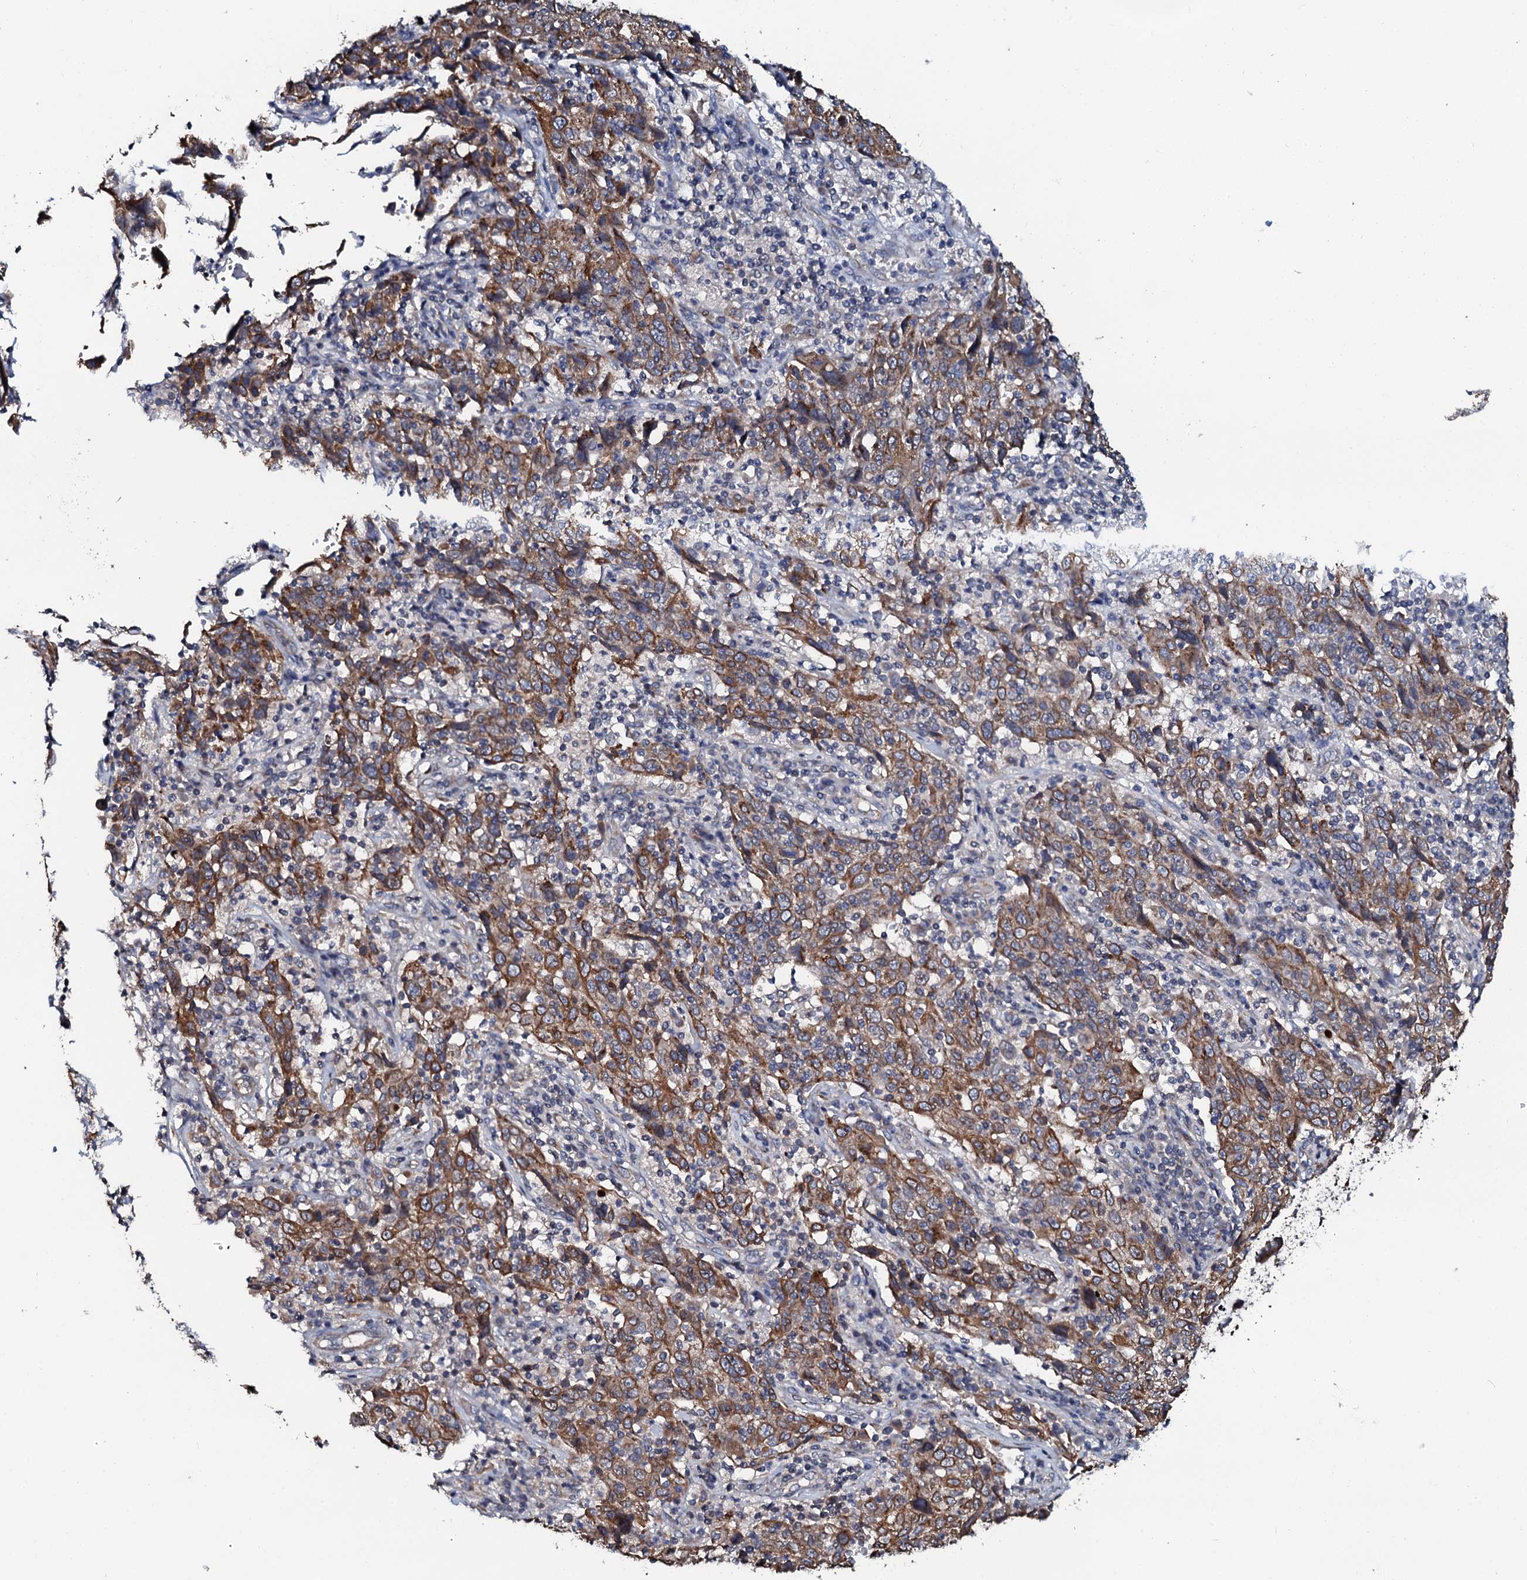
{"staining": {"intensity": "moderate", "quantity": ">75%", "location": "cytoplasmic/membranous"}, "tissue": "cervical cancer", "cell_type": "Tumor cells", "image_type": "cancer", "snomed": [{"axis": "morphology", "description": "Squamous cell carcinoma, NOS"}, {"axis": "topography", "description": "Cervix"}], "caption": "About >75% of tumor cells in human cervical squamous cell carcinoma display moderate cytoplasmic/membranous protein positivity as visualized by brown immunohistochemical staining.", "gene": "GLCE", "patient": {"sex": "female", "age": 46}}